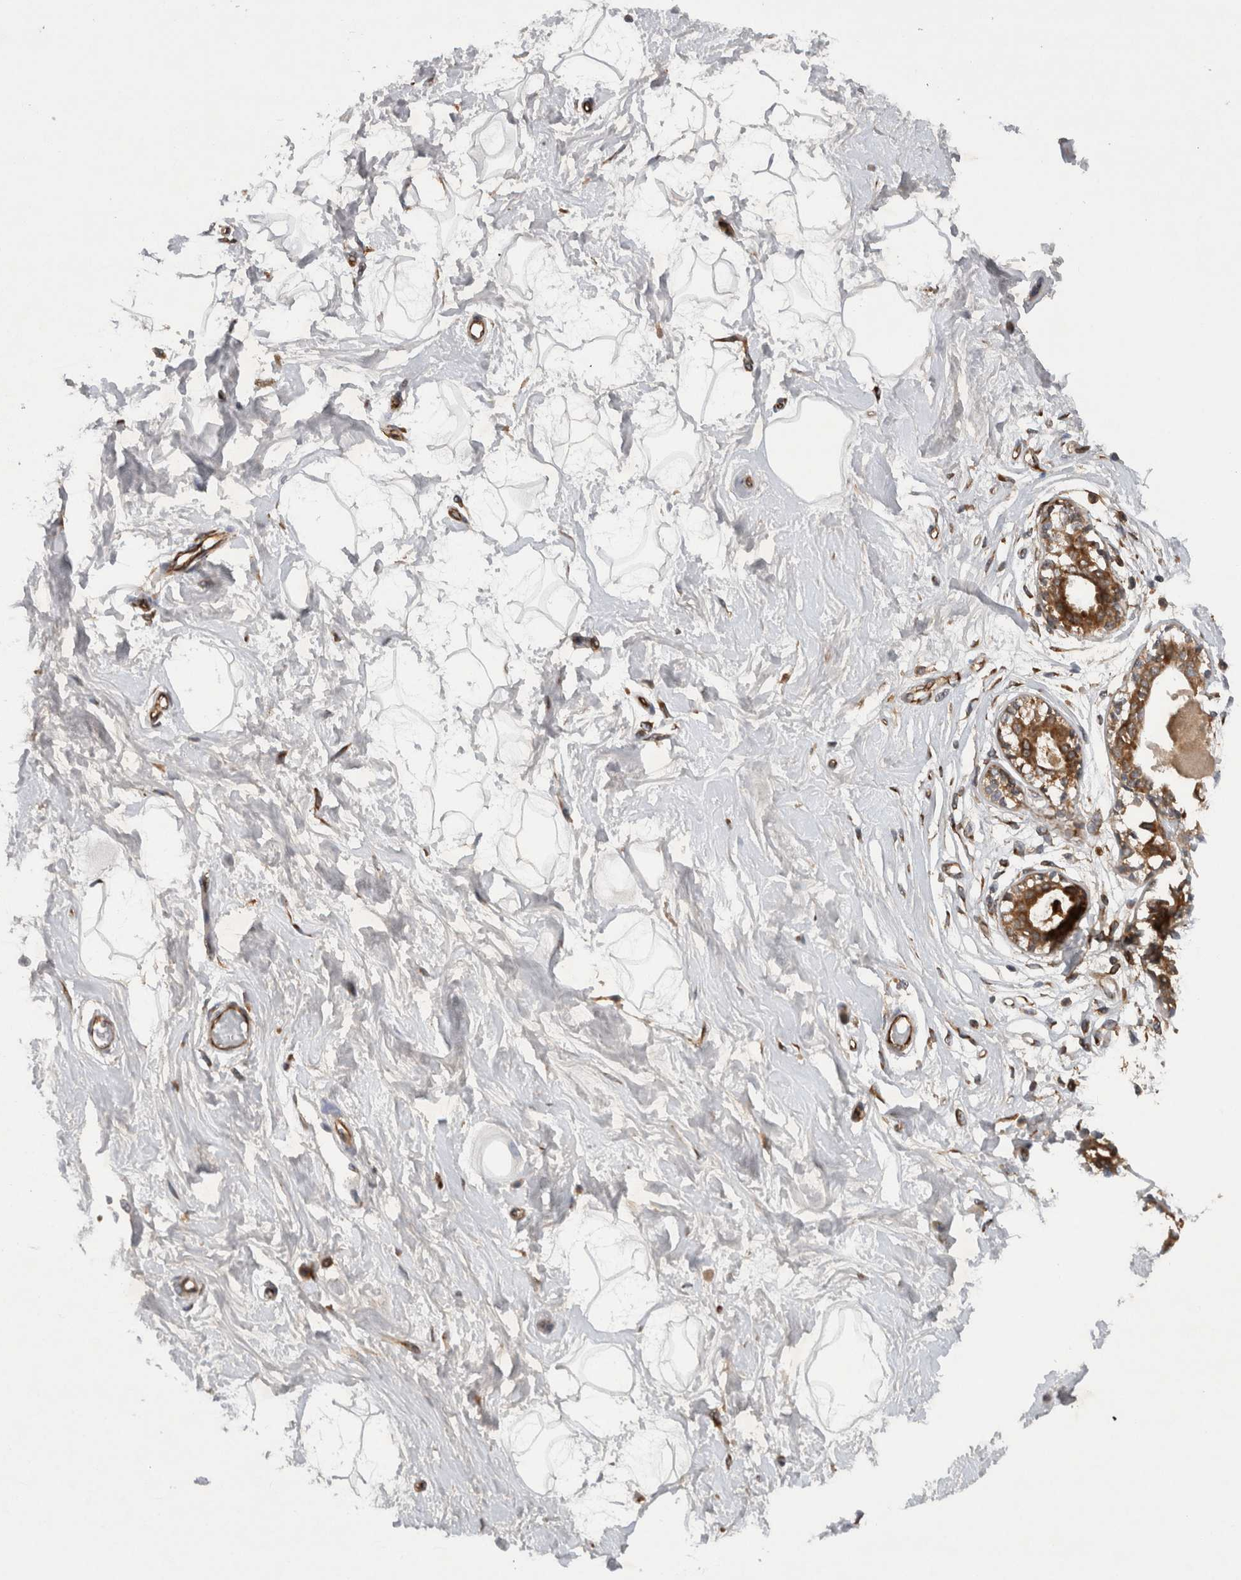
{"staining": {"intensity": "negative", "quantity": "none", "location": "none"}, "tissue": "breast", "cell_type": "Adipocytes", "image_type": "normal", "snomed": [{"axis": "morphology", "description": "Normal tissue, NOS"}, {"axis": "topography", "description": "Breast"}], "caption": "Immunohistochemical staining of normal breast displays no significant staining in adipocytes. Brightfield microscopy of immunohistochemistry stained with DAB (3,3'-diaminobenzidine) (brown) and hematoxylin (blue), captured at high magnification.", "gene": "PDCD2", "patient": {"sex": "female", "age": 45}}